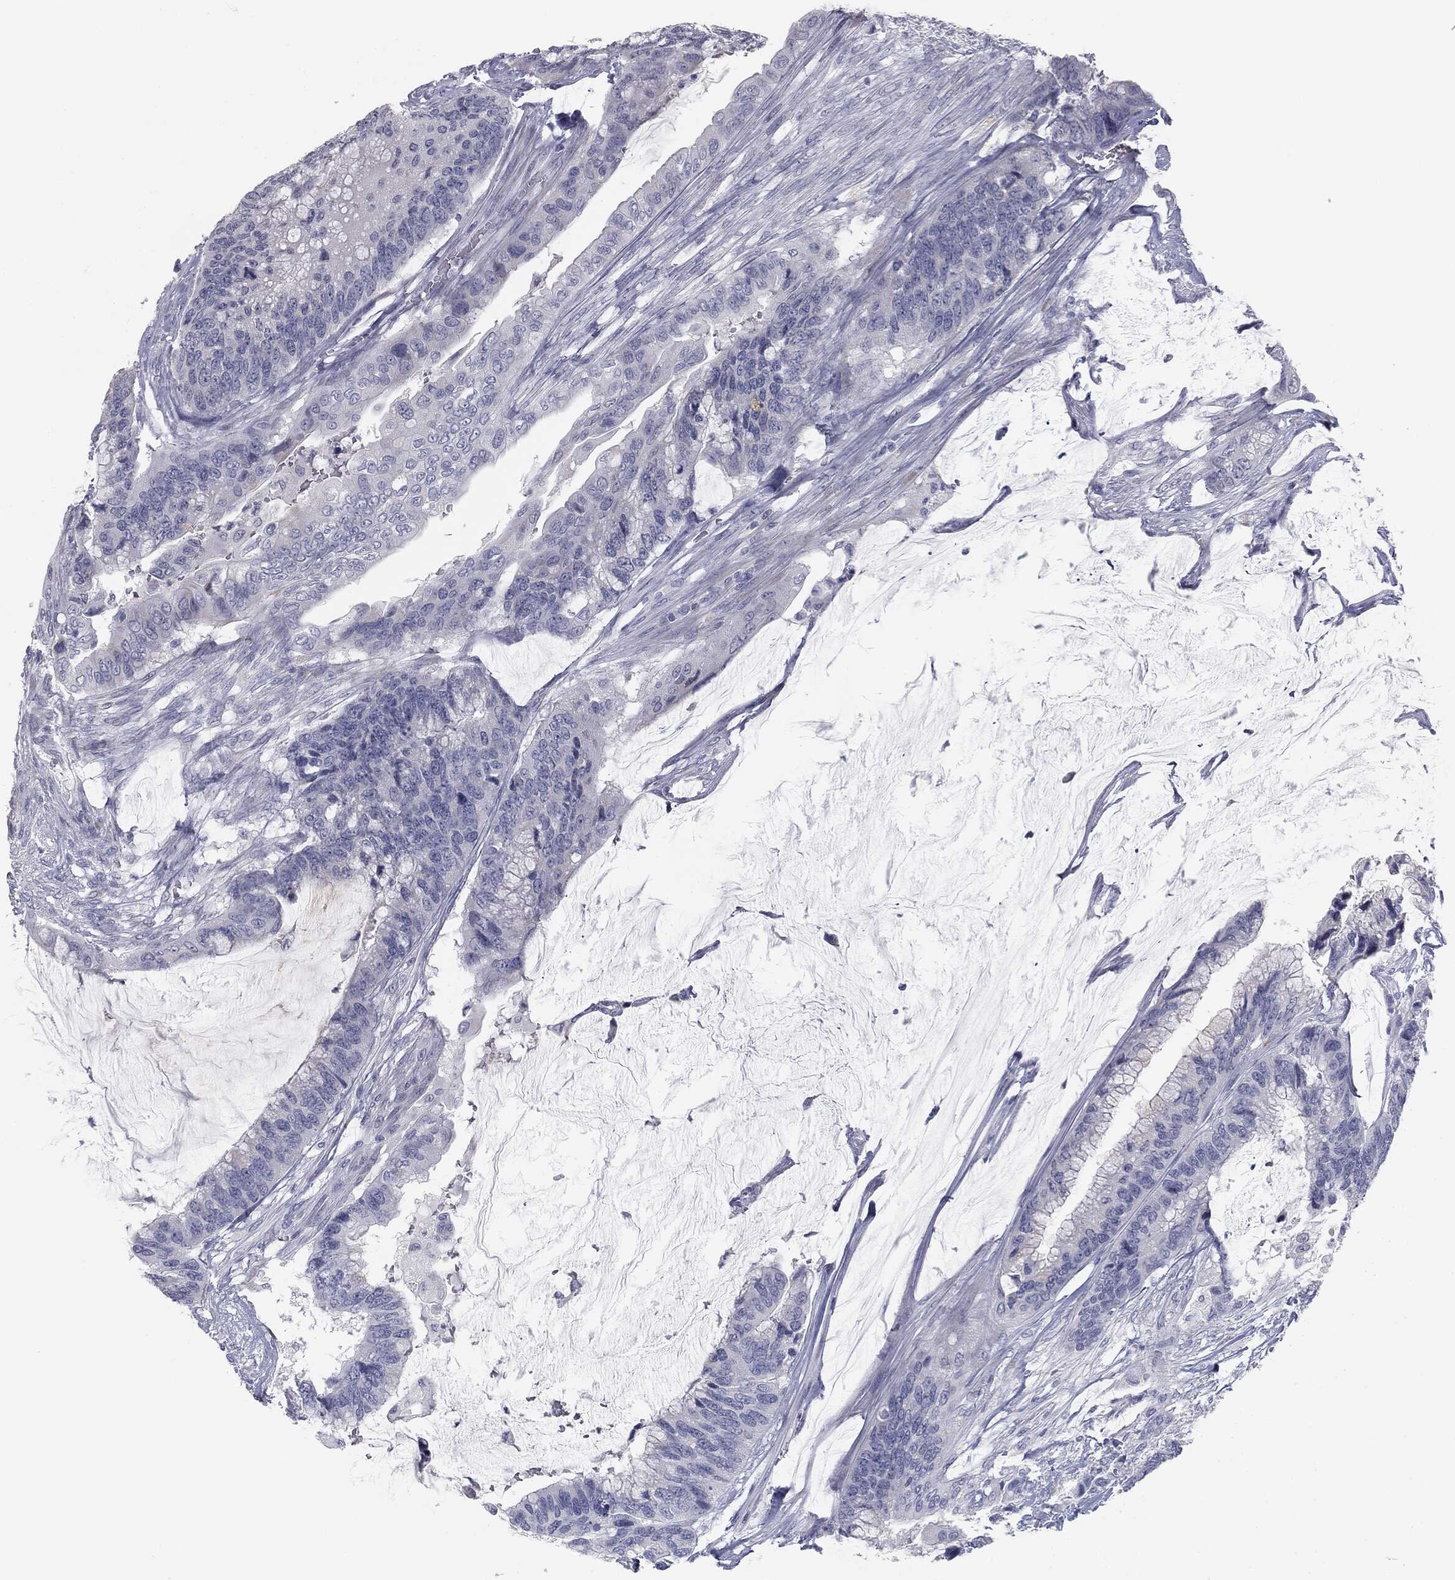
{"staining": {"intensity": "negative", "quantity": "none", "location": "none"}, "tissue": "colorectal cancer", "cell_type": "Tumor cells", "image_type": "cancer", "snomed": [{"axis": "morphology", "description": "Adenocarcinoma, NOS"}, {"axis": "topography", "description": "Rectum"}], "caption": "Protein analysis of colorectal cancer (adenocarcinoma) demonstrates no significant staining in tumor cells.", "gene": "MUC5AC", "patient": {"sex": "female", "age": 59}}